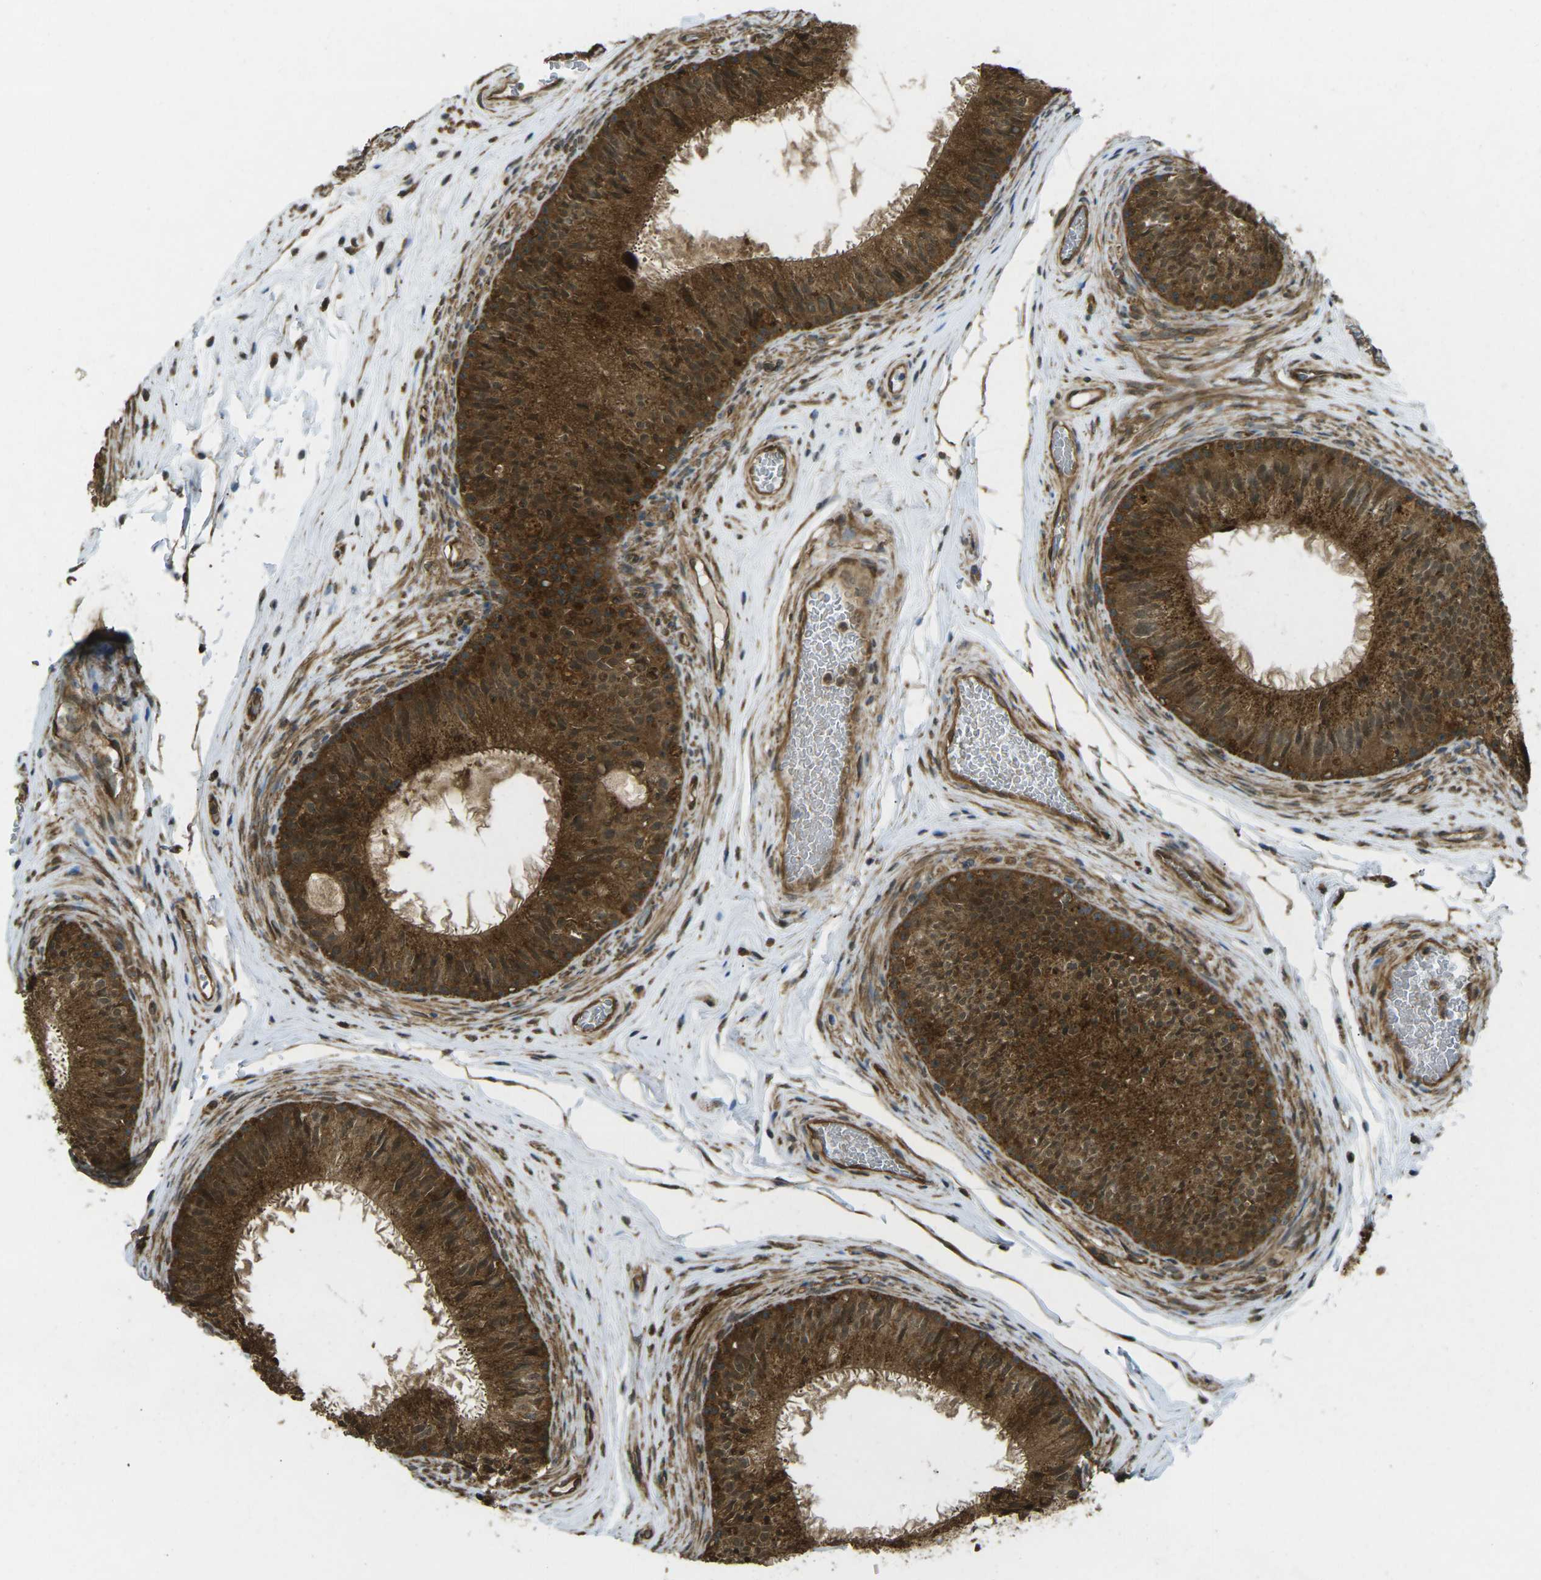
{"staining": {"intensity": "strong", "quantity": ">75%", "location": "cytoplasmic/membranous,nuclear"}, "tissue": "epididymis", "cell_type": "Glandular cells", "image_type": "normal", "snomed": [{"axis": "morphology", "description": "Normal tissue, NOS"}, {"axis": "topography", "description": "Testis"}, {"axis": "topography", "description": "Epididymis"}], "caption": "Immunohistochemistry (IHC) image of unremarkable epididymis: human epididymis stained using immunohistochemistry exhibits high levels of strong protein expression localized specifically in the cytoplasmic/membranous,nuclear of glandular cells, appearing as a cytoplasmic/membranous,nuclear brown color.", "gene": "CHMP3", "patient": {"sex": "male", "age": 36}}